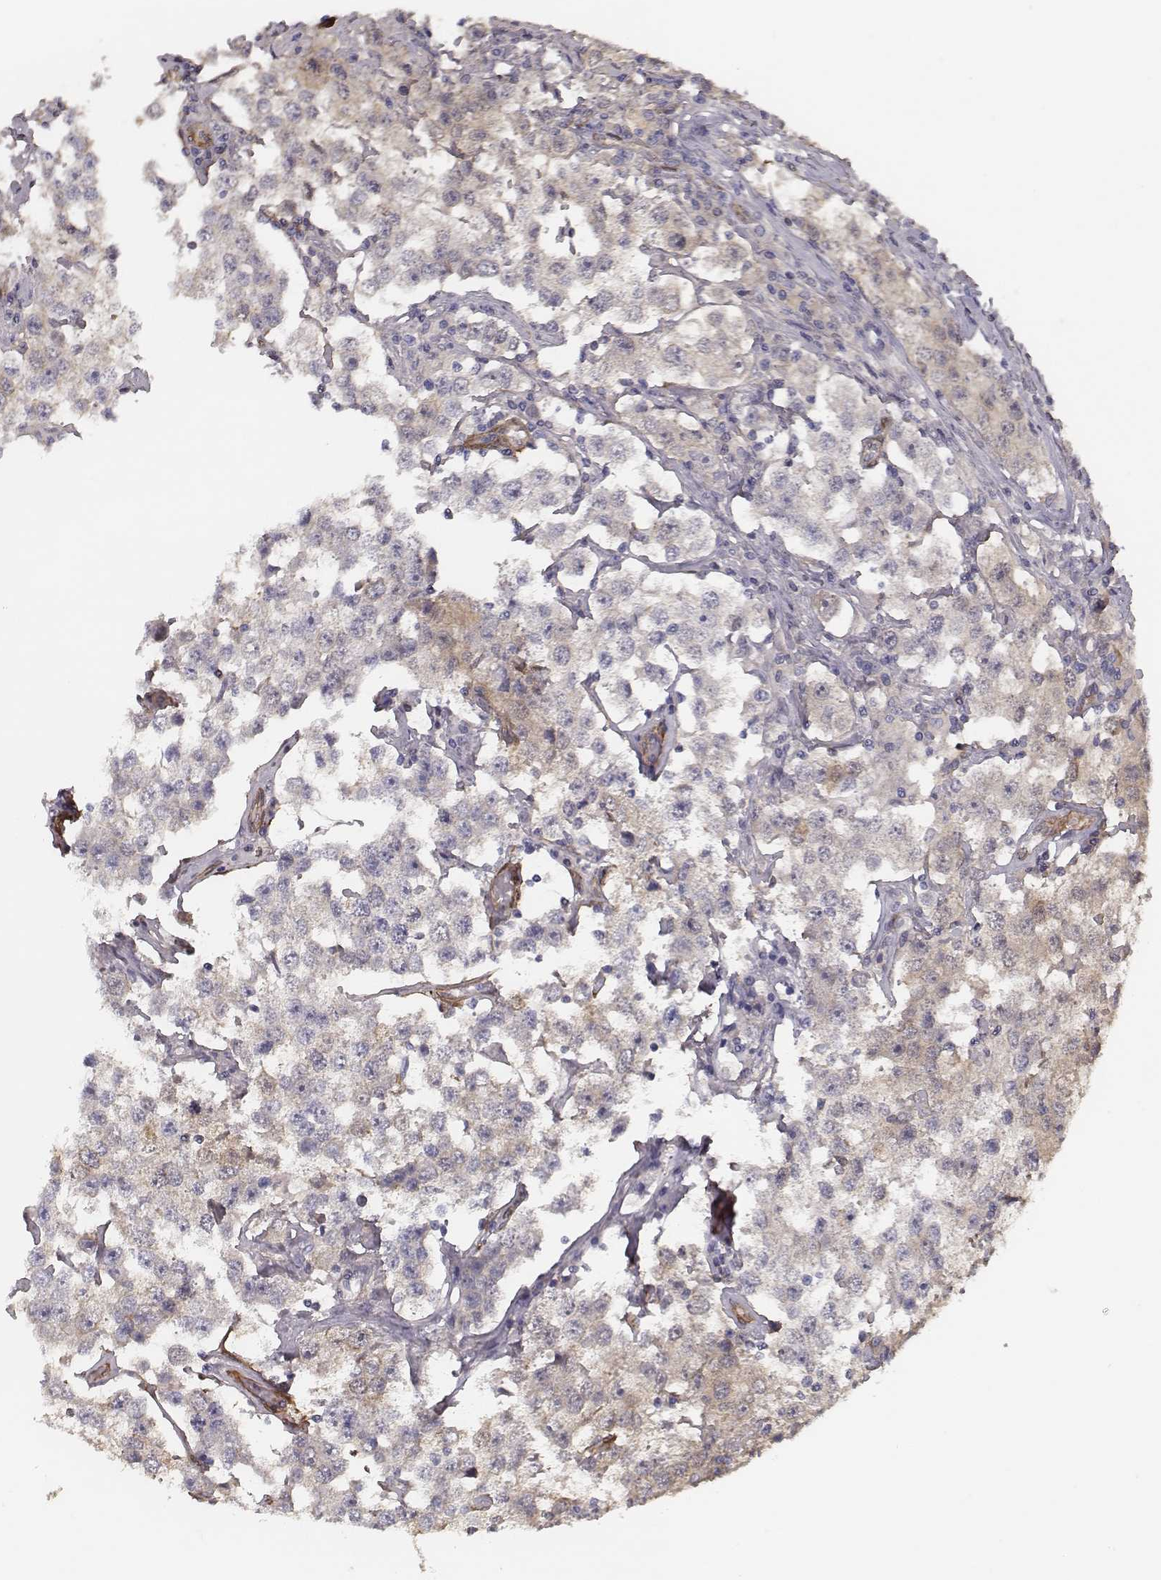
{"staining": {"intensity": "weak", "quantity": "<25%", "location": "cytoplasmic/membranous"}, "tissue": "testis cancer", "cell_type": "Tumor cells", "image_type": "cancer", "snomed": [{"axis": "morphology", "description": "Seminoma, NOS"}, {"axis": "topography", "description": "Testis"}], "caption": "Tumor cells show no significant protein expression in testis cancer (seminoma). Nuclei are stained in blue.", "gene": "ISYNA1", "patient": {"sex": "male", "age": 52}}